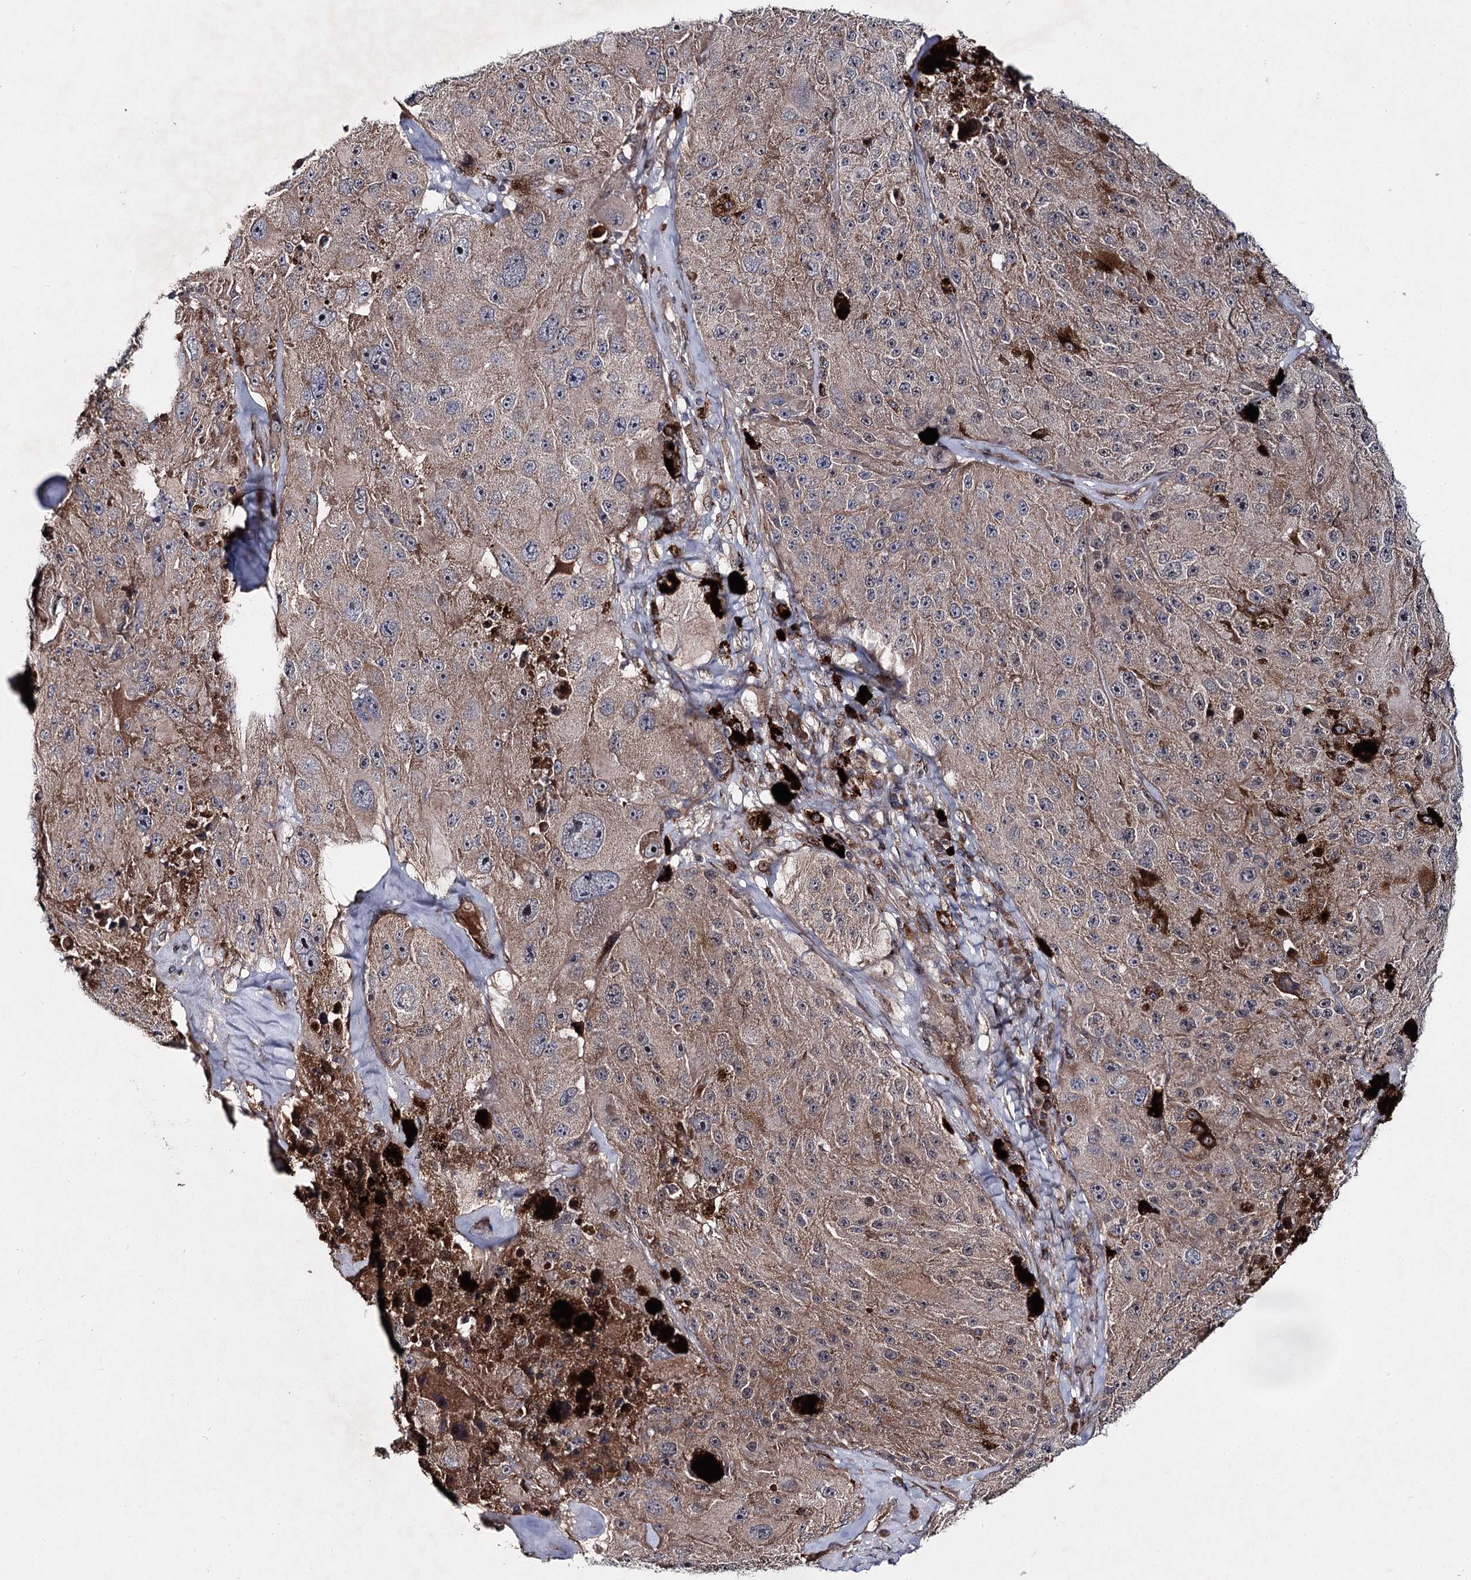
{"staining": {"intensity": "moderate", "quantity": "<25%", "location": "cytoplasmic/membranous"}, "tissue": "melanoma", "cell_type": "Tumor cells", "image_type": "cancer", "snomed": [{"axis": "morphology", "description": "Malignant melanoma, Metastatic site"}, {"axis": "topography", "description": "Lymph node"}], "caption": "Brown immunohistochemical staining in melanoma demonstrates moderate cytoplasmic/membranous staining in approximately <25% of tumor cells. (Brightfield microscopy of DAB IHC at high magnification).", "gene": "MSANTD2", "patient": {"sex": "male", "age": 62}}